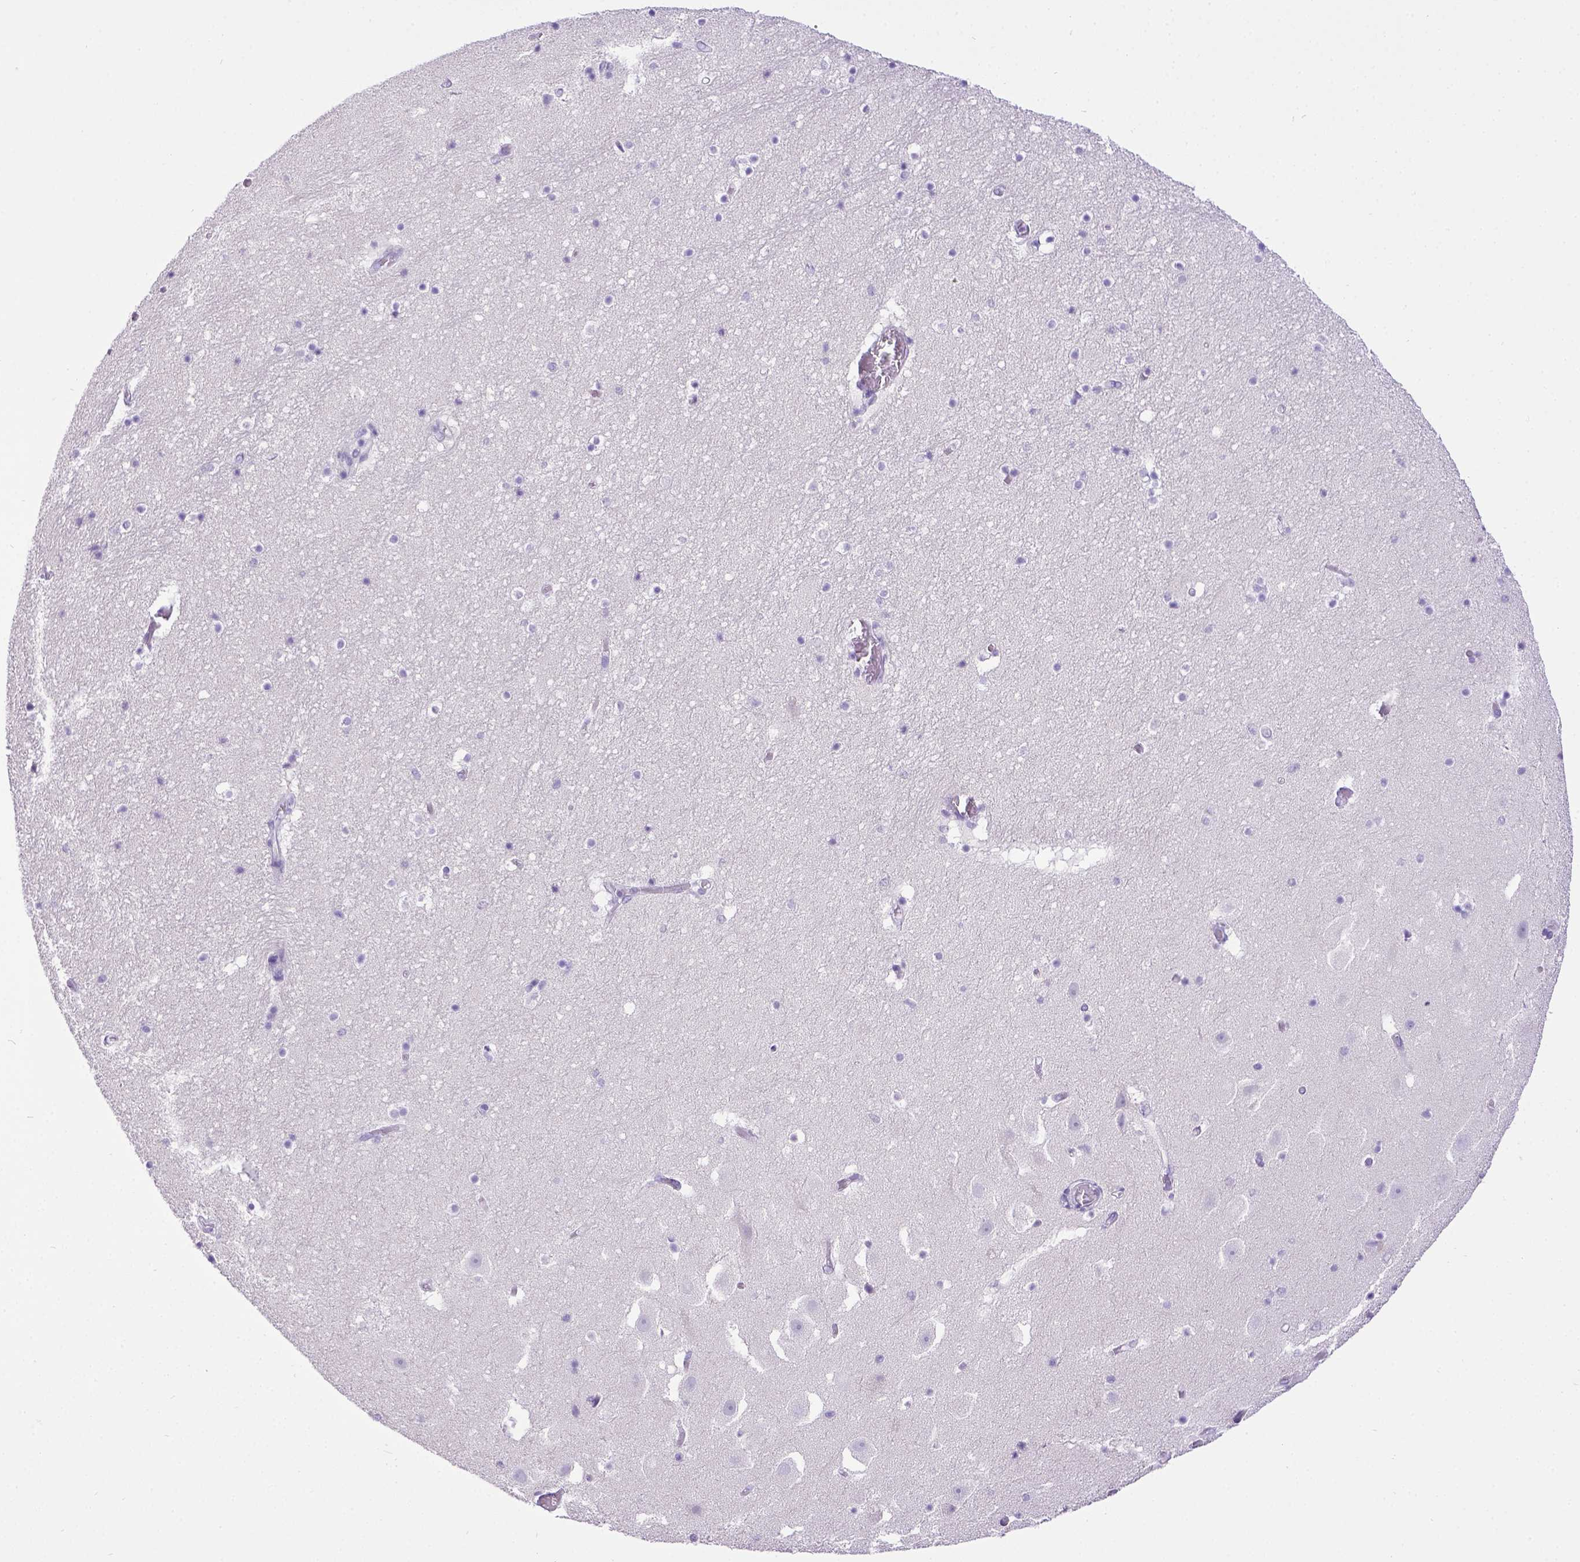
{"staining": {"intensity": "negative", "quantity": "none", "location": "none"}, "tissue": "hippocampus", "cell_type": "Glial cells", "image_type": "normal", "snomed": [{"axis": "morphology", "description": "Normal tissue, NOS"}, {"axis": "topography", "description": "Hippocampus"}], "caption": "The histopathology image exhibits no significant positivity in glial cells of hippocampus.", "gene": "ESR1", "patient": {"sex": "male", "age": 26}}